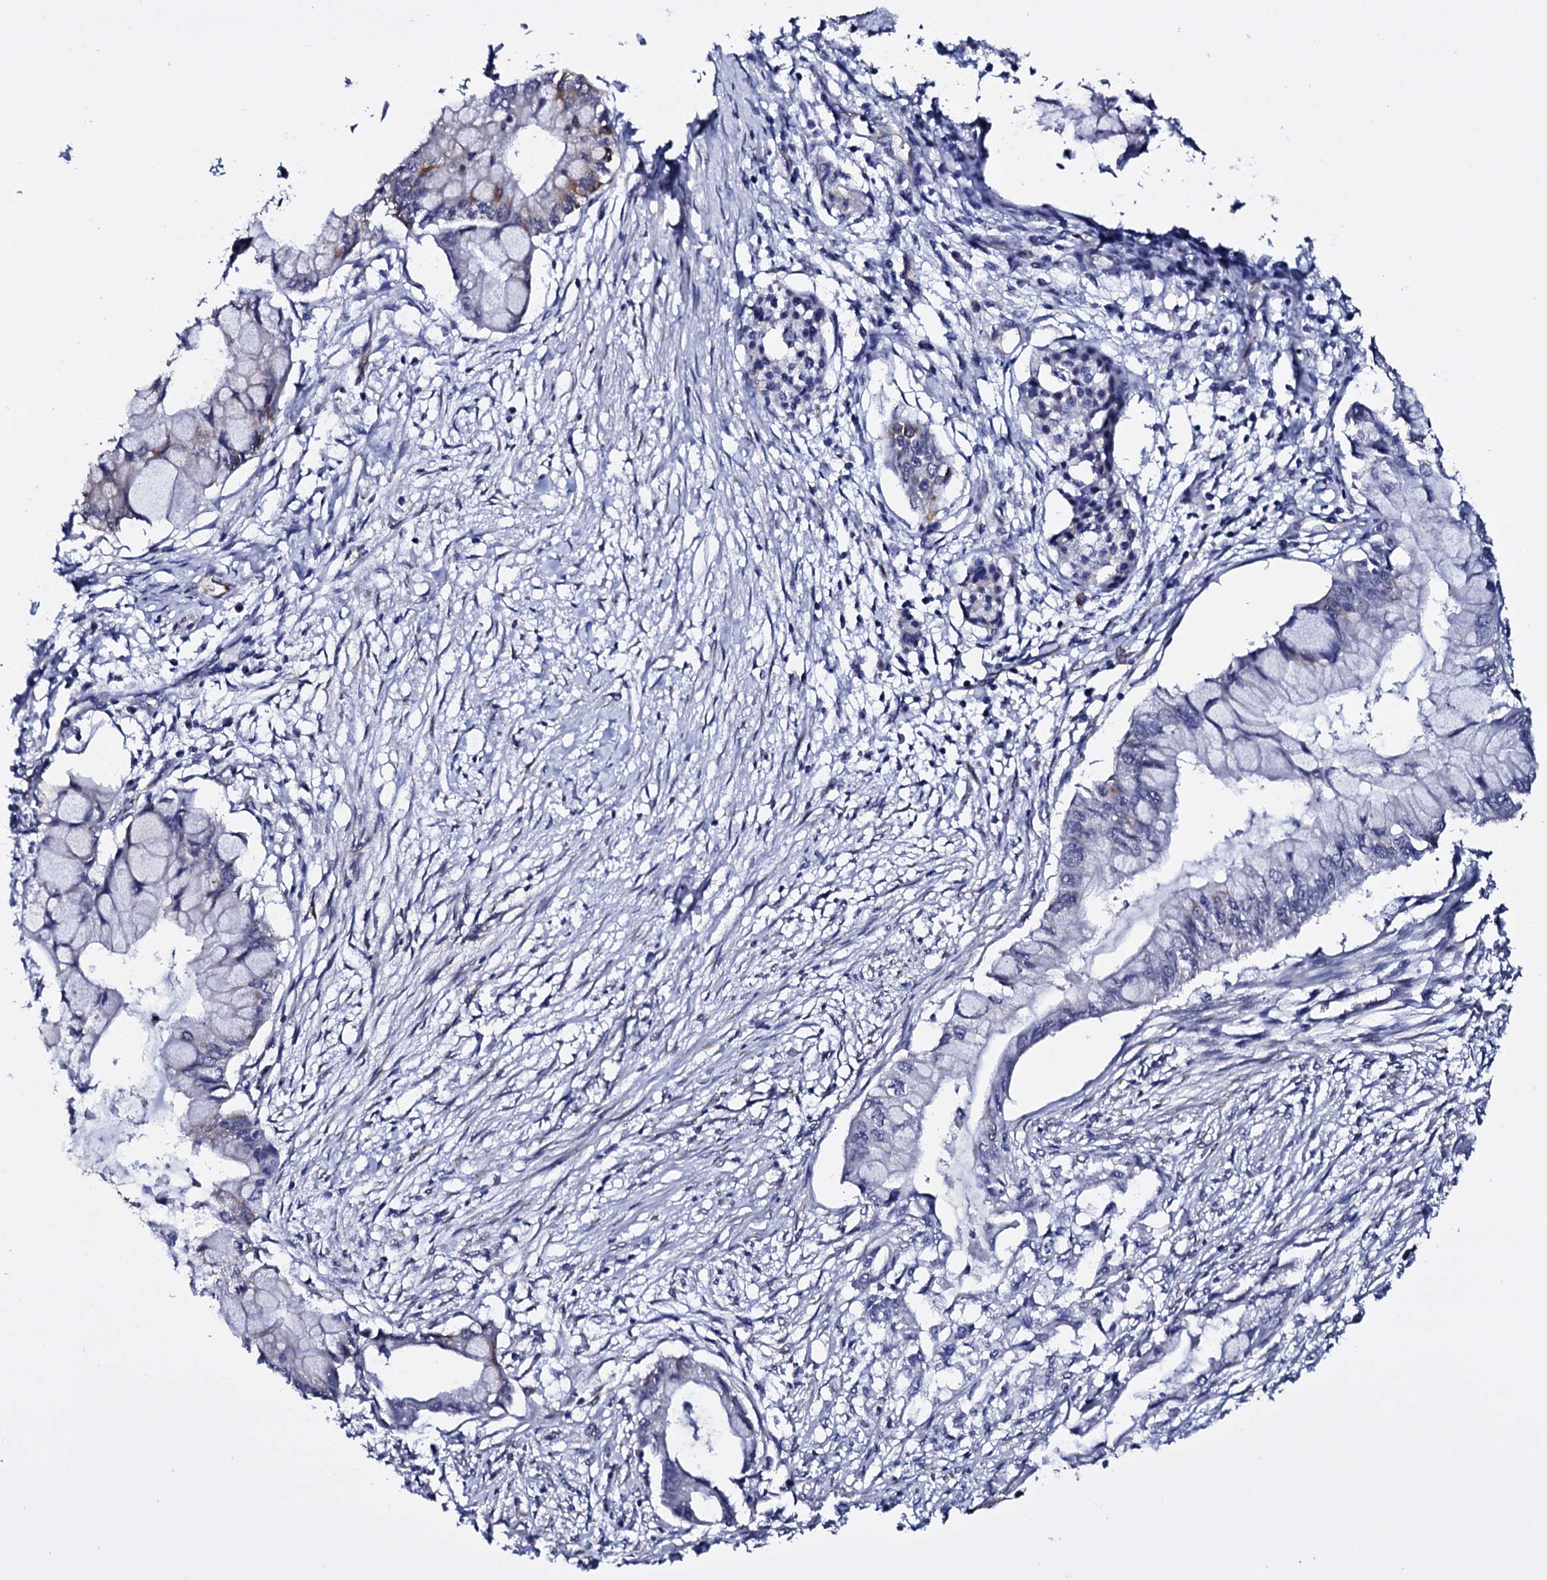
{"staining": {"intensity": "moderate", "quantity": "<25%", "location": "cytoplasmic/membranous"}, "tissue": "pancreatic cancer", "cell_type": "Tumor cells", "image_type": "cancer", "snomed": [{"axis": "morphology", "description": "Adenocarcinoma, NOS"}, {"axis": "topography", "description": "Pancreas"}], "caption": "This is an image of IHC staining of pancreatic adenocarcinoma, which shows moderate positivity in the cytoplasmic/membranous of tumor cells.", "gene": "GAREM1", "patient": {"sex": "male", "age": 48}}